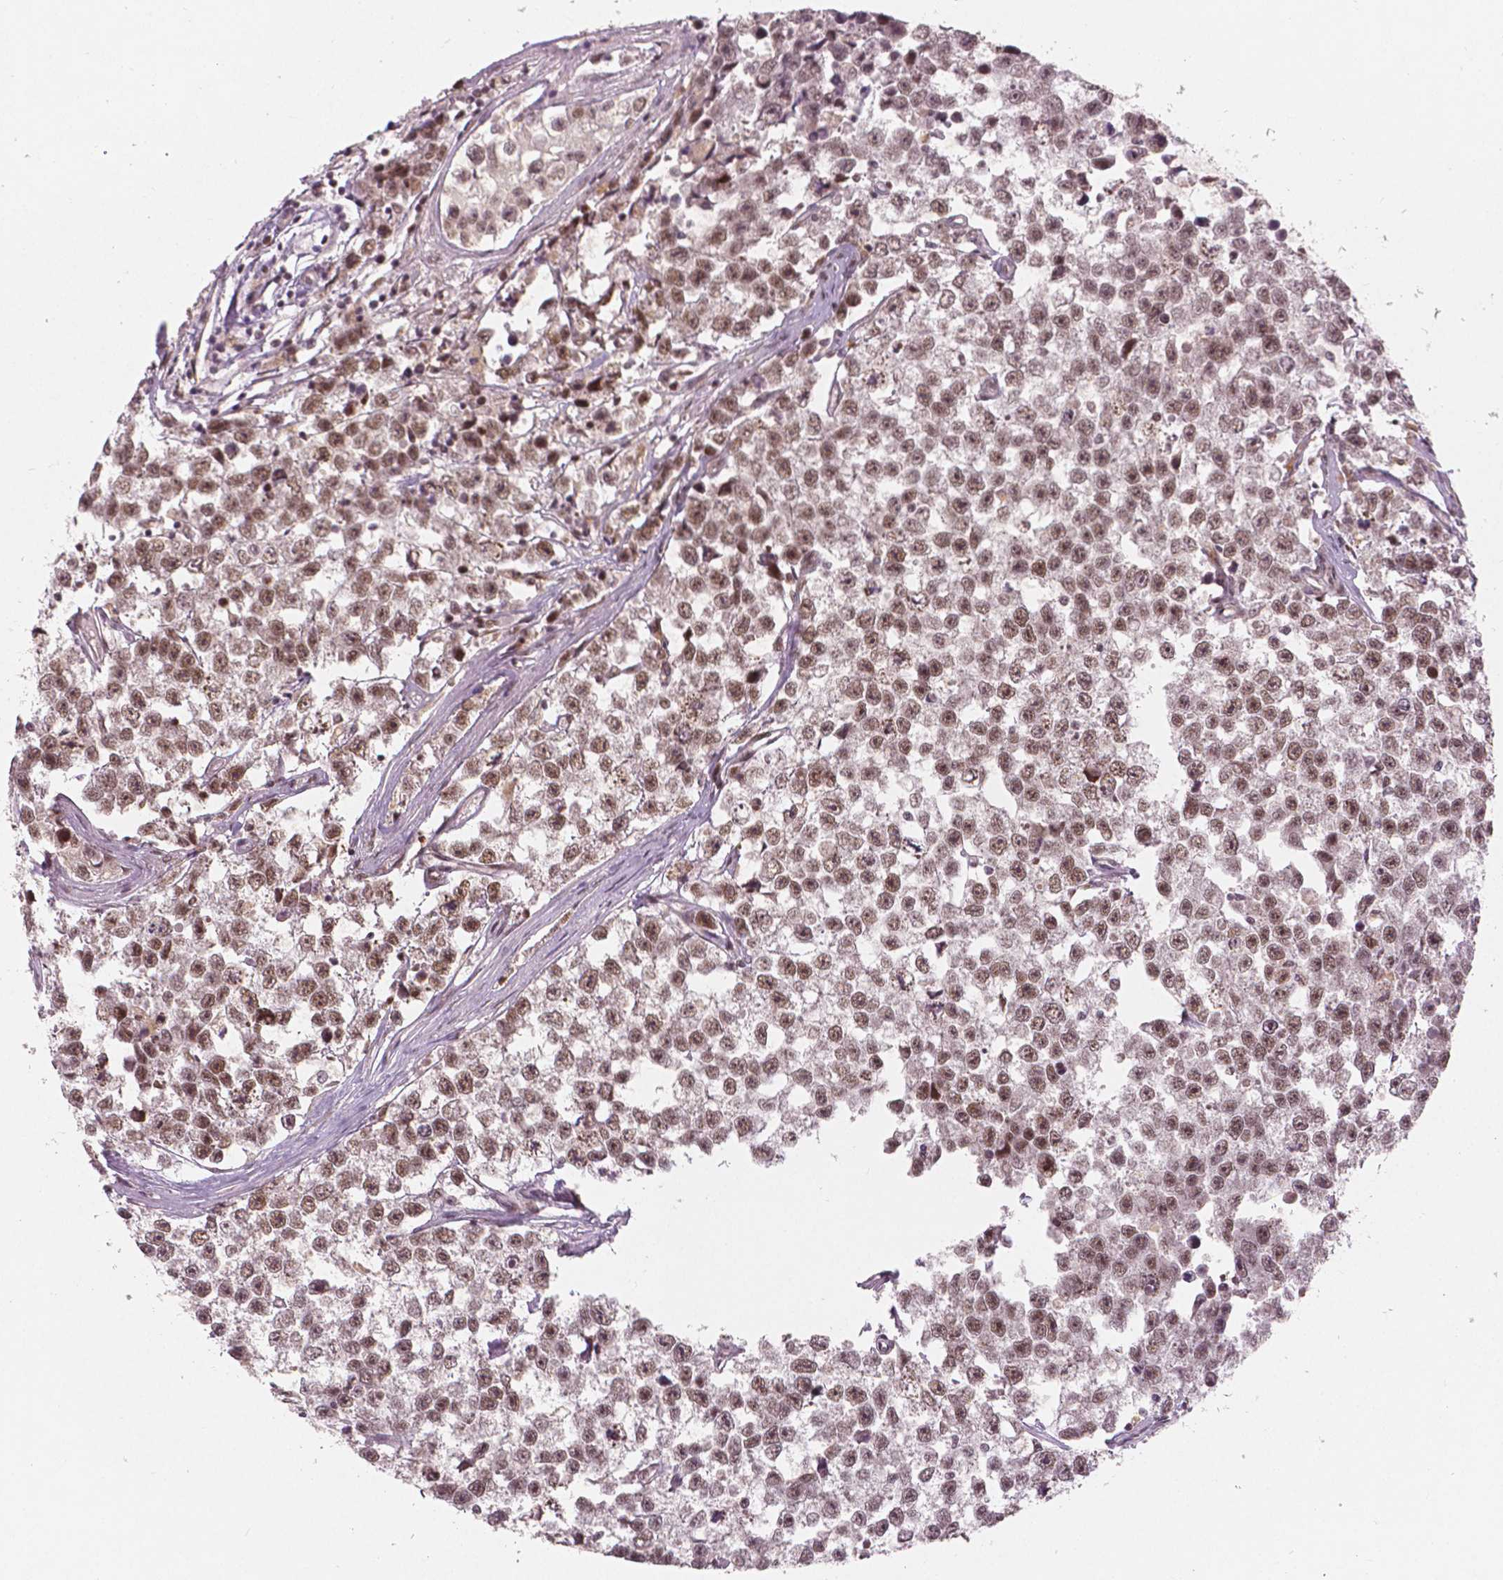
{"staining": {"intensity": "moderate", "quantity": ">75%", "location": "nuclear"}, "tissue": "testis cancer", "cell_type": "Tumor cells", "image_type": "cancer", "snomed": [{"axis": "morphology", "description": "Seminoma, NOS"}, {"axis": "topography", "description": "Testis"}], "caption": "A histopathology image showing moderate nuclear expression in approximately >75% of tumor cells in testis seminoma, as visualized by brown immunohistochemical staining.", "gene": "NSD2", "patient": {"sex": "male", "age": 26}}